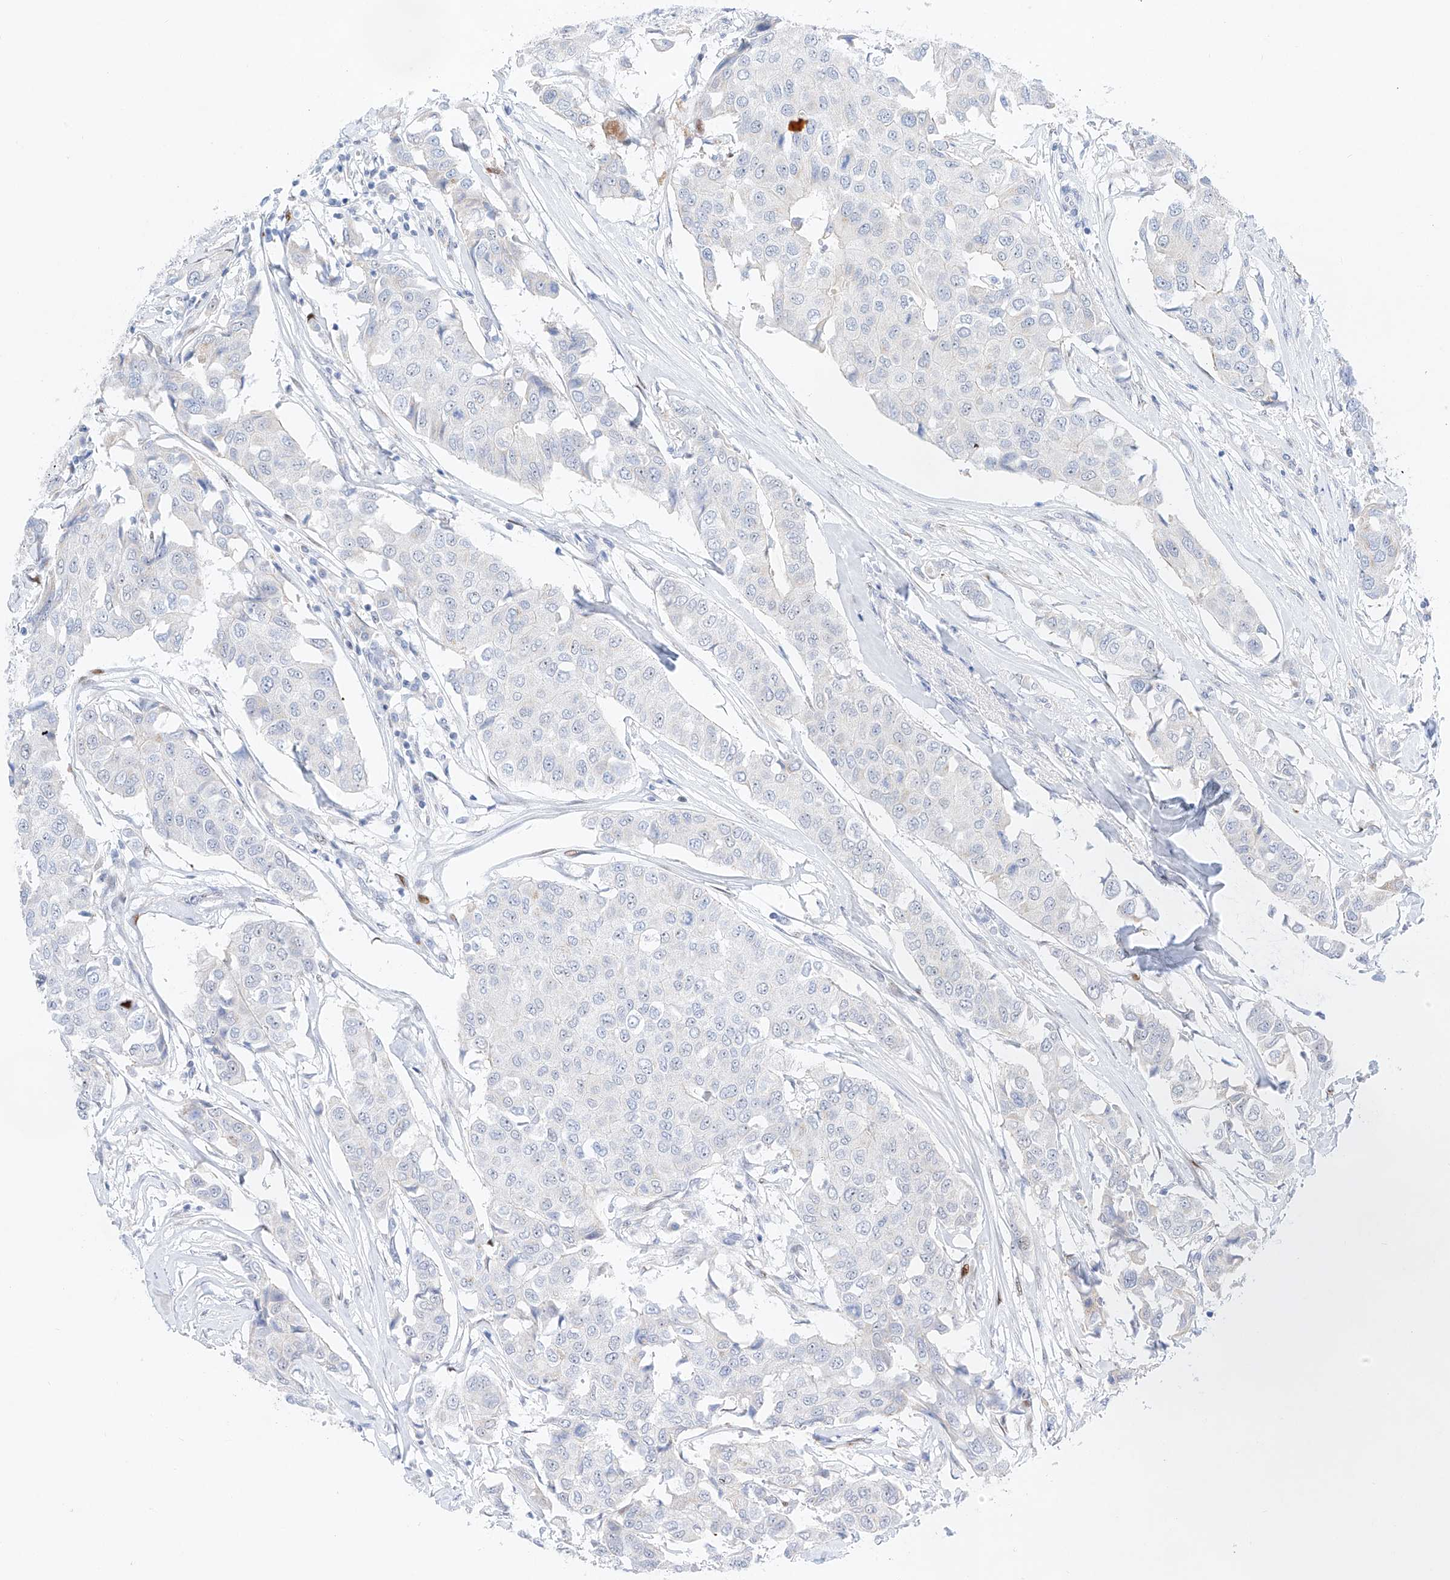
{"staining": {"intensity": "negative", "quantity": "none", "location": "none"}, "tissue": "breast cancer", "cell_type": "Tumor cells", "image_type": "cancer", "snomed": [{"axis": "morphology", "description": "Duct carcinoma"}, {"axis": "topography", "description": "Breast"}], "caption": "Protein analysis of breast intraductal carcinoma reveals no significant staining in tumor cells.", "gene": "NT5C3B", "patient": {"sex": "female", "age": 80}}